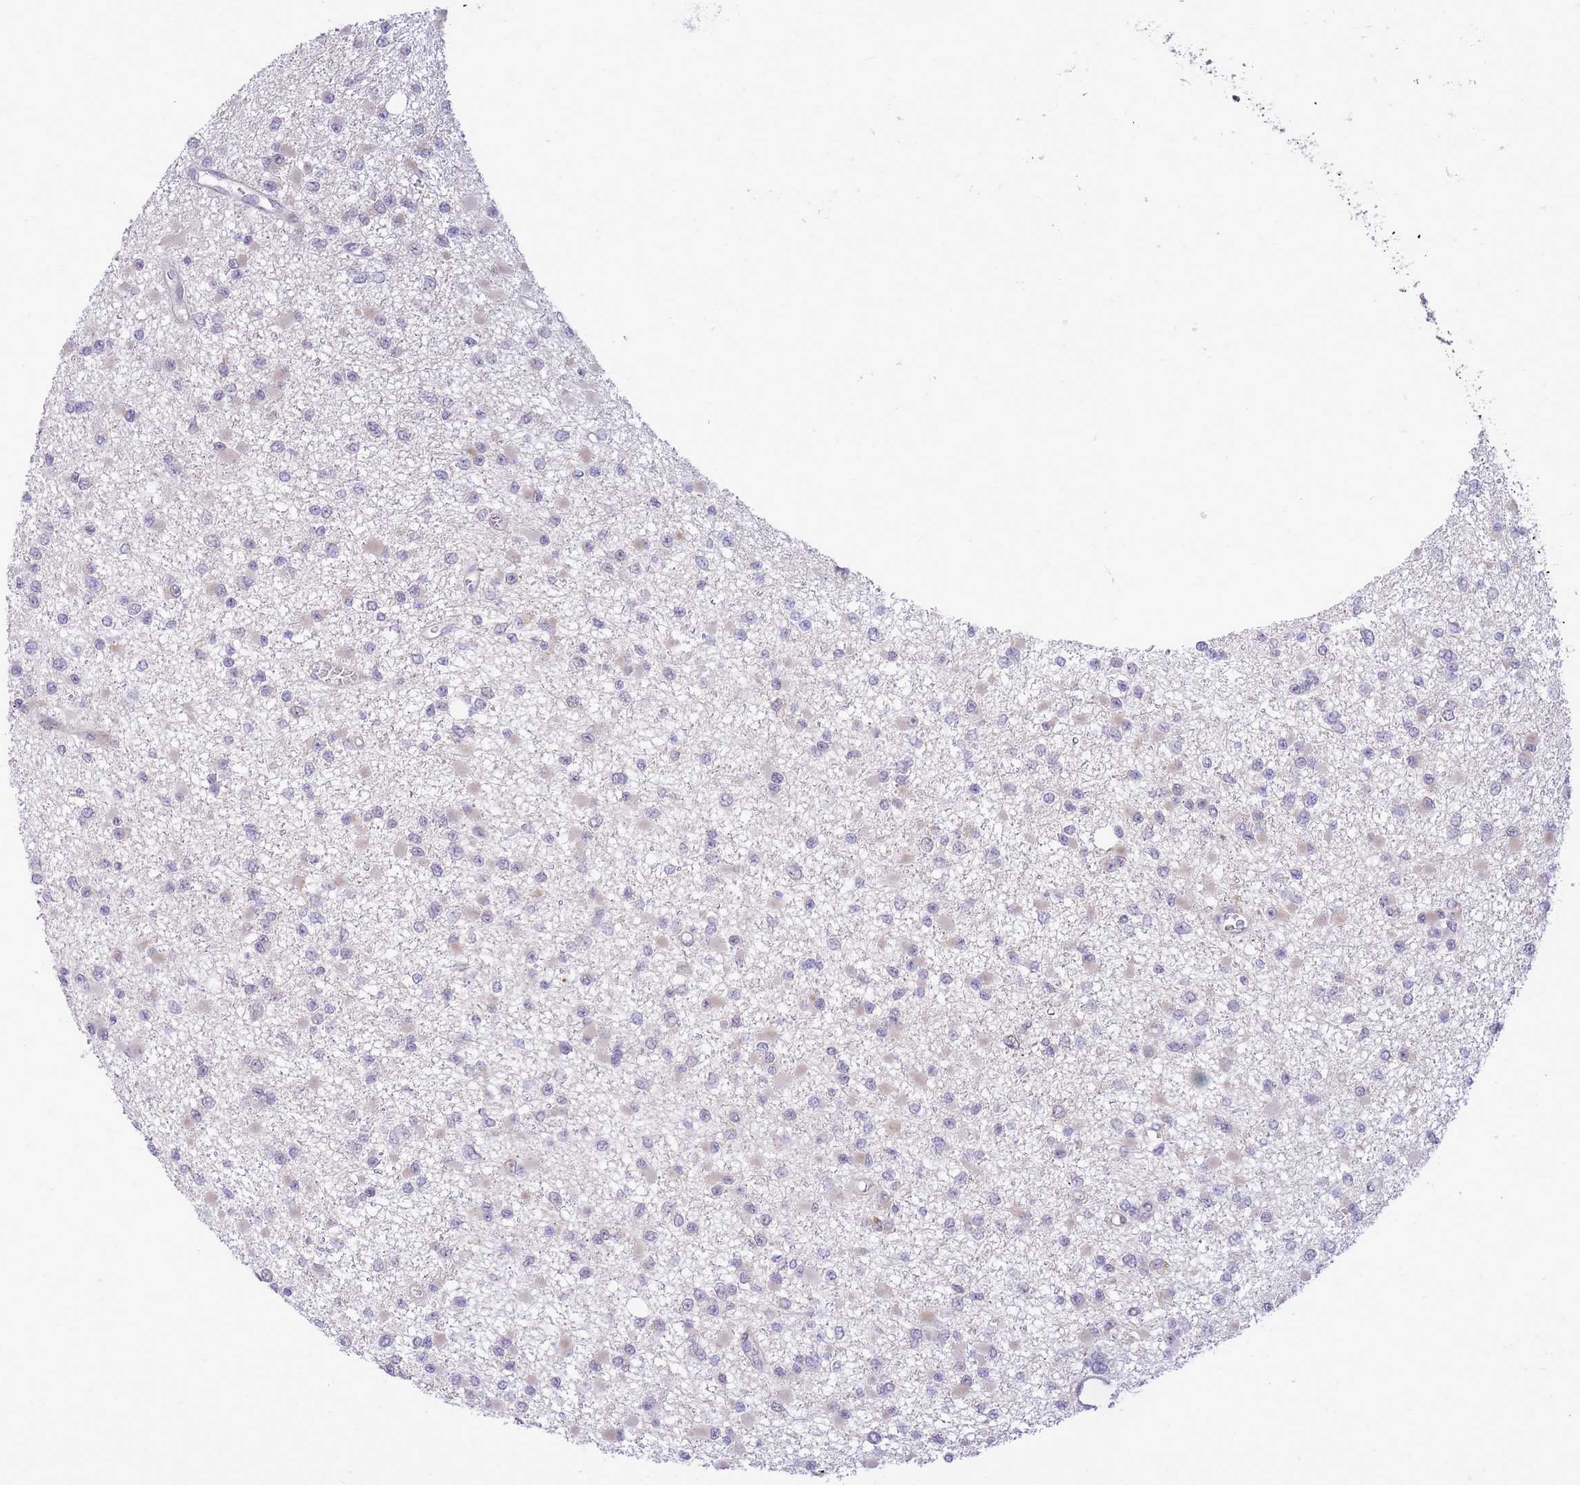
{"staining": {"intensity": "negative", "quantity": "none", "location": "none"}, "tissue": "glioma", "cell_type": "Tumor cells", "image_type": "cancer", "snomed": [{"axis": "morphology", "description": "Glioma, malignant, Low grade"}, {"axis": "topography", "description": "Brain"}], "caption": "Photomicrograph shows no protein positivity in tumor cells of low-grade glioma (malignant) tissue.", "gene": "EXOSC8", "patient": {"sex": "female", "age": 22}}